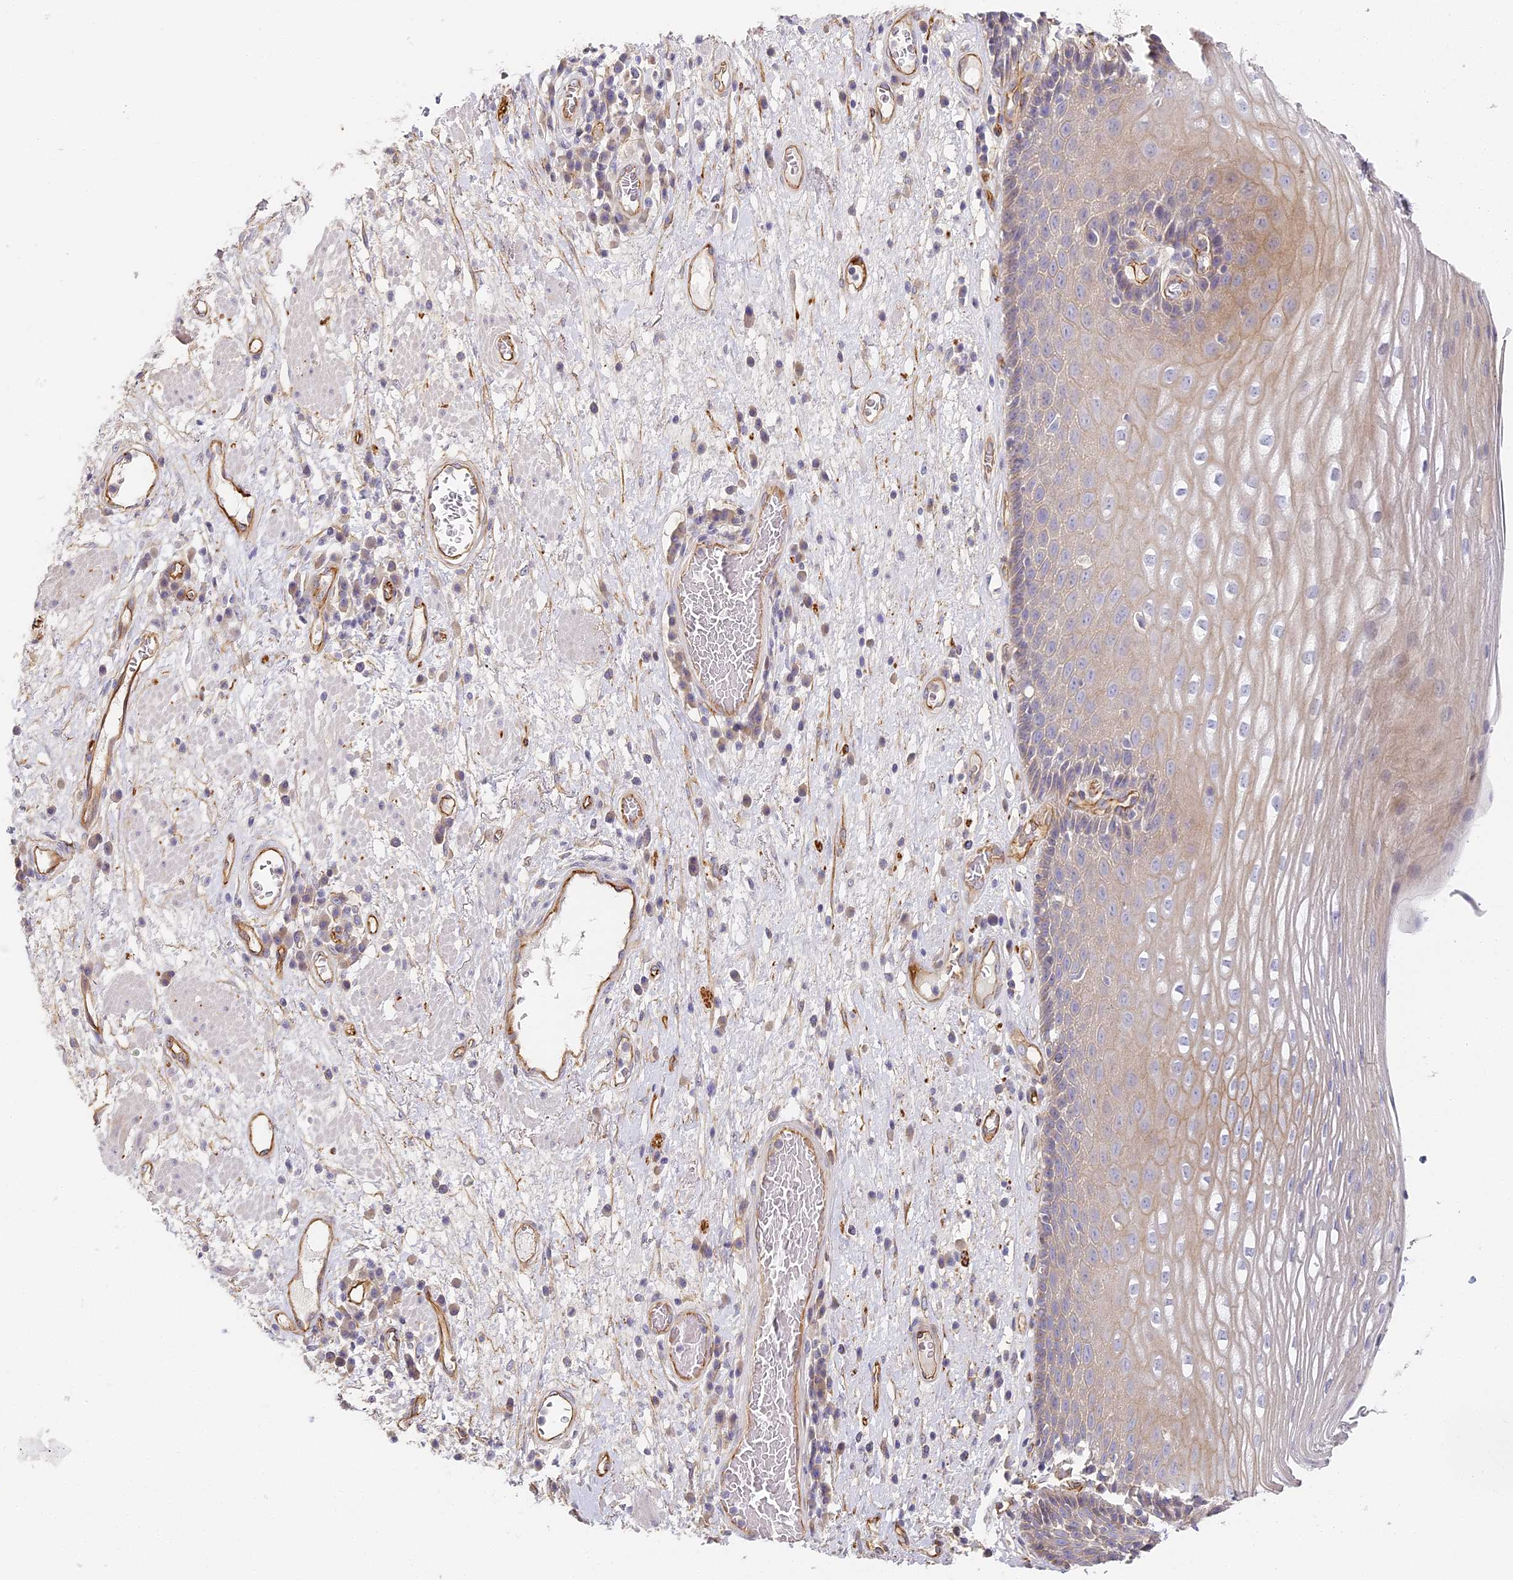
{"staining": {"intensity": "weak", "quantity": "<25%", "location": "cytoplasmic/membranous"}, "tissue": "esophagus", "cell_type": "Squamous epithelial cells", "image_type": "normal", "snomed": [{"axis": "morphology", "description": "Normal tissue, NOS"}, {"axis": "morphology", "description": "Adenocarcinoma, NOS"}, {"axis": "topography", "description": "Esophagus"}], "caption": "A histopathology image of human esophagus is negative for staining in squamous epithelial cells.", "gene": "CCDC30", "patient": {"sex": "male", "age": 62}}